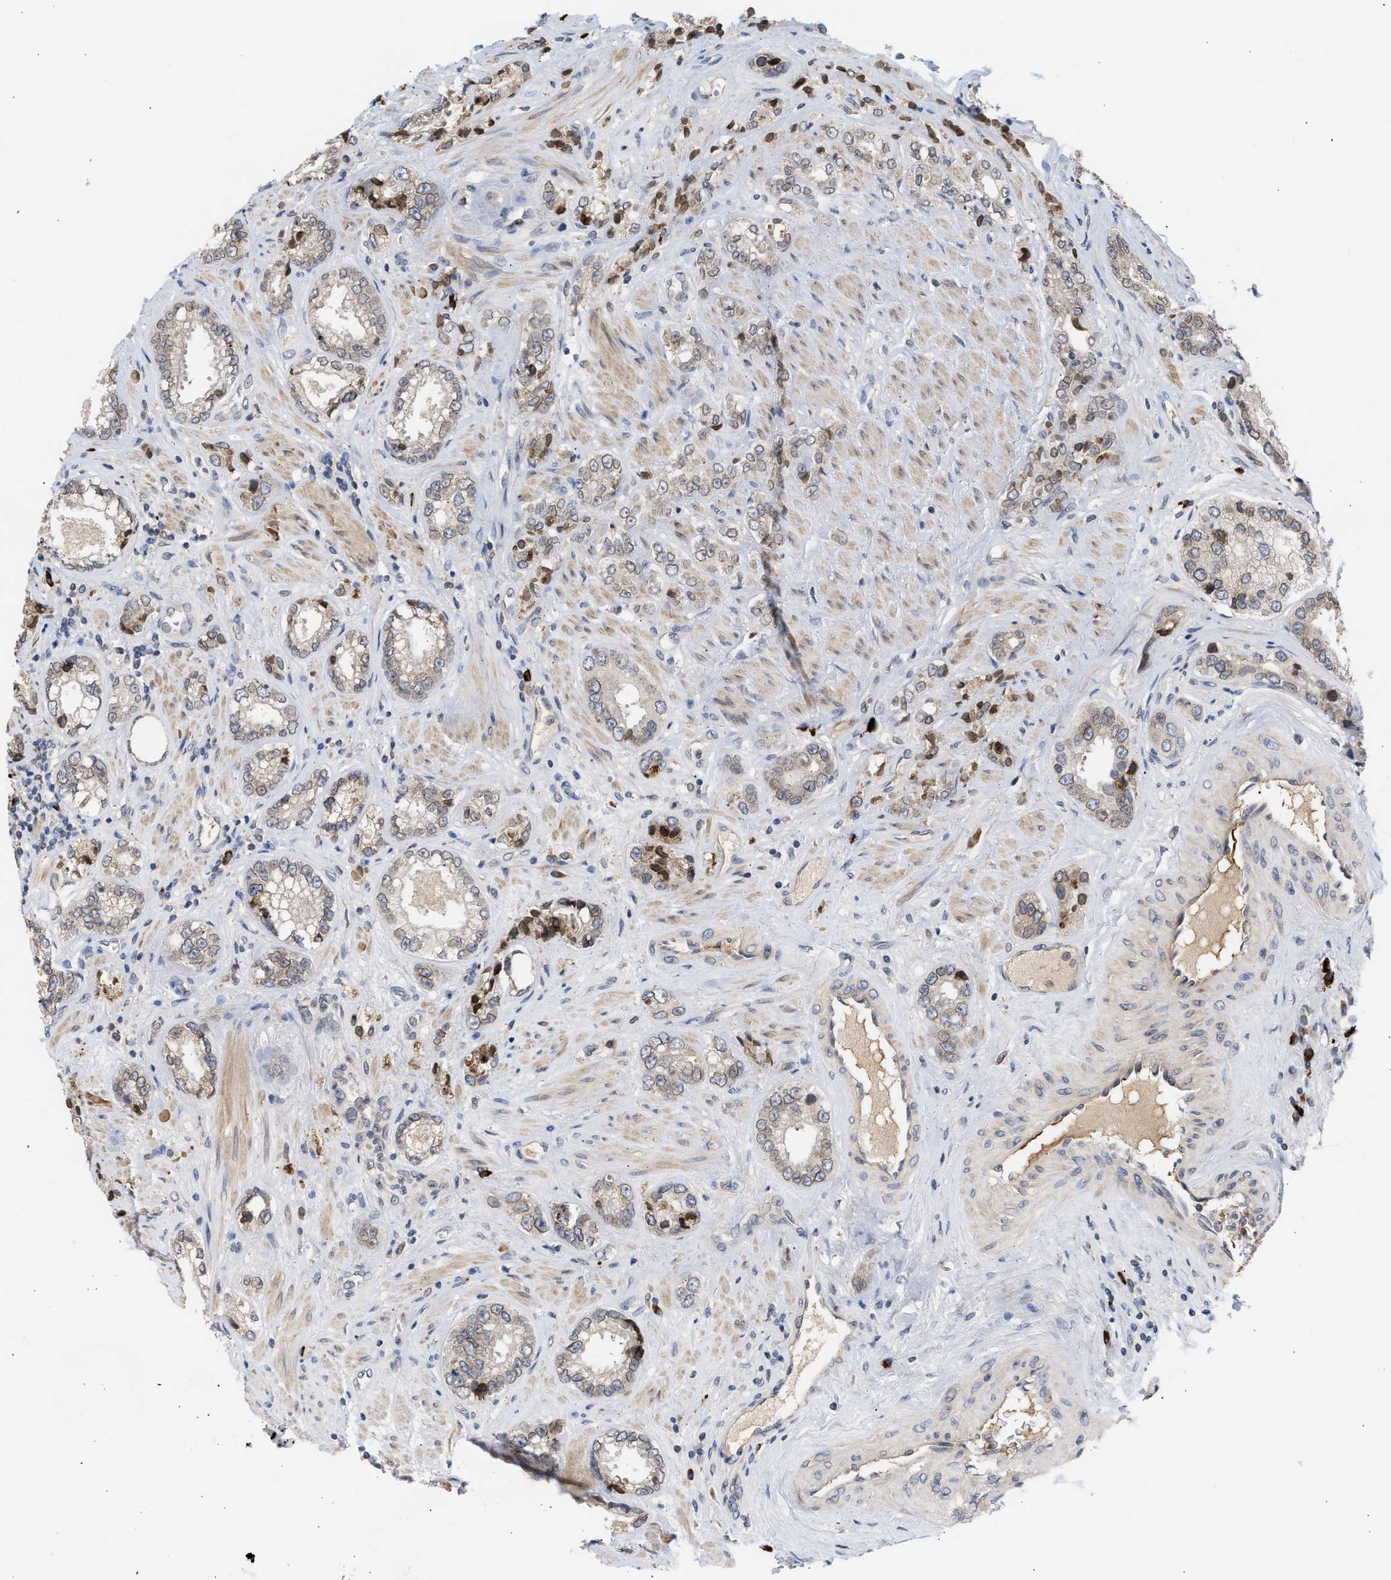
{"staining": {"intensity": "weak", "quantity": "25%-75%", "location": "cytoplasmic/membranous,nuclear"}, "tissue": "prostate cancer", "cell_type": "Tumor cells", "image_type": "cancer", "snomed": [{"axis": "morphology", "description": "Adenocarcinoma, High grade"}, {"axis": "topography", "description": "Prostate"}], "caption": "Immunohistochemistry (IHC) (DAB) staining of human adenocarcinoma (high-grade) (prostate) demonstrates weak cytoplasmic/membranous and nuclear protein positivity in about 25%-75% of tumor cells.", "gene": "NUP62", "patient": {"sex": "male", "age": 61}}